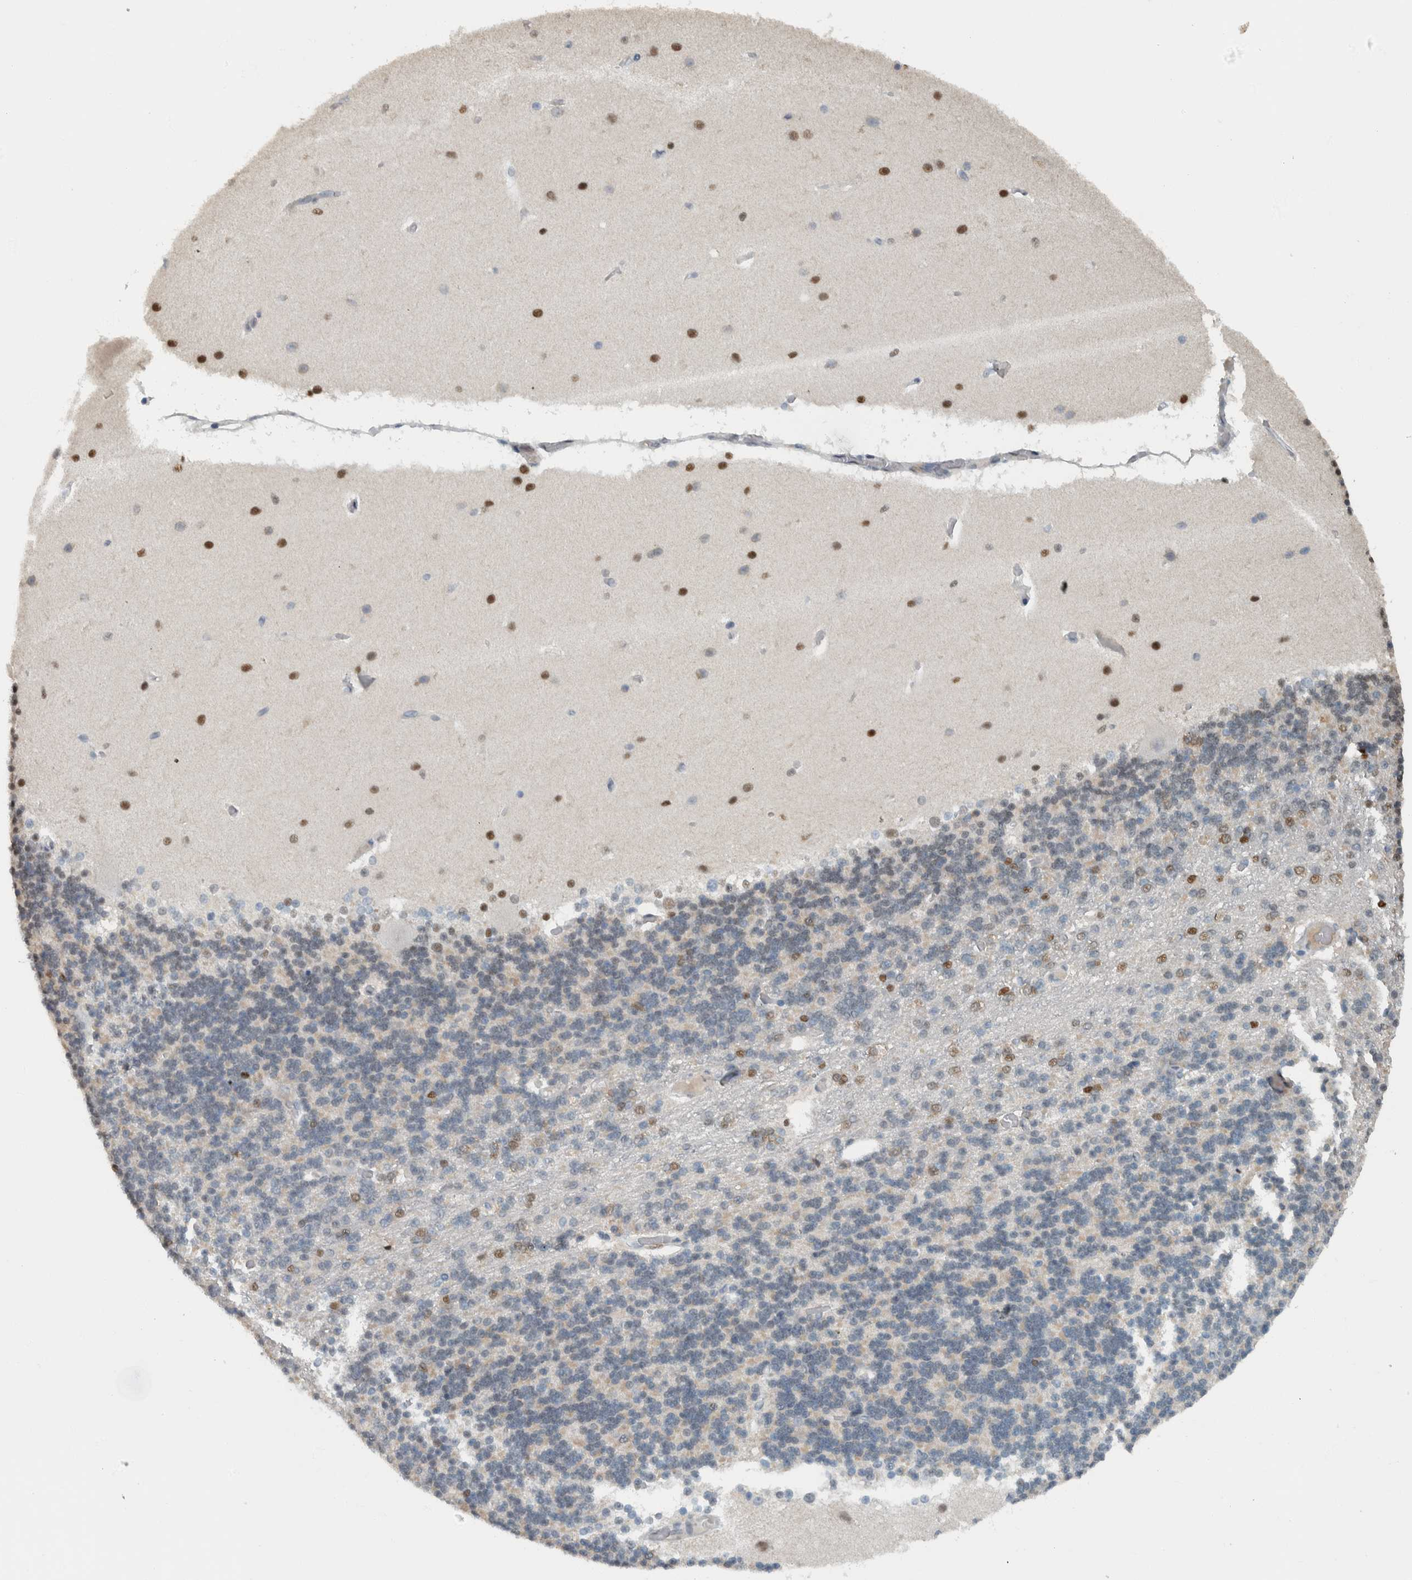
{"staining": {"intensity": "weak", "quantity": "25%-75%", "location": "cytoplasmic/membranous,nuclear"}, "tissue": "cerebellum", "cell_type": "Cells in granular layer", "image_type": "normal", "snomed": [{"axis": "morphology", "description": "Normal tissue, NOS"}, {"axis": "topography", "description": "Cerebellum"}], "caption": "A histopathology image of human cerebellum stained for a protein reveals weak cytoplasmic/membranous,nuclear brown staining in cells in granular layer. (brown staining indicates protein expression, while blue staining denotes nuclei).", "gene": "ADPRM", "patient": {"sex": "female", "age": 54}}